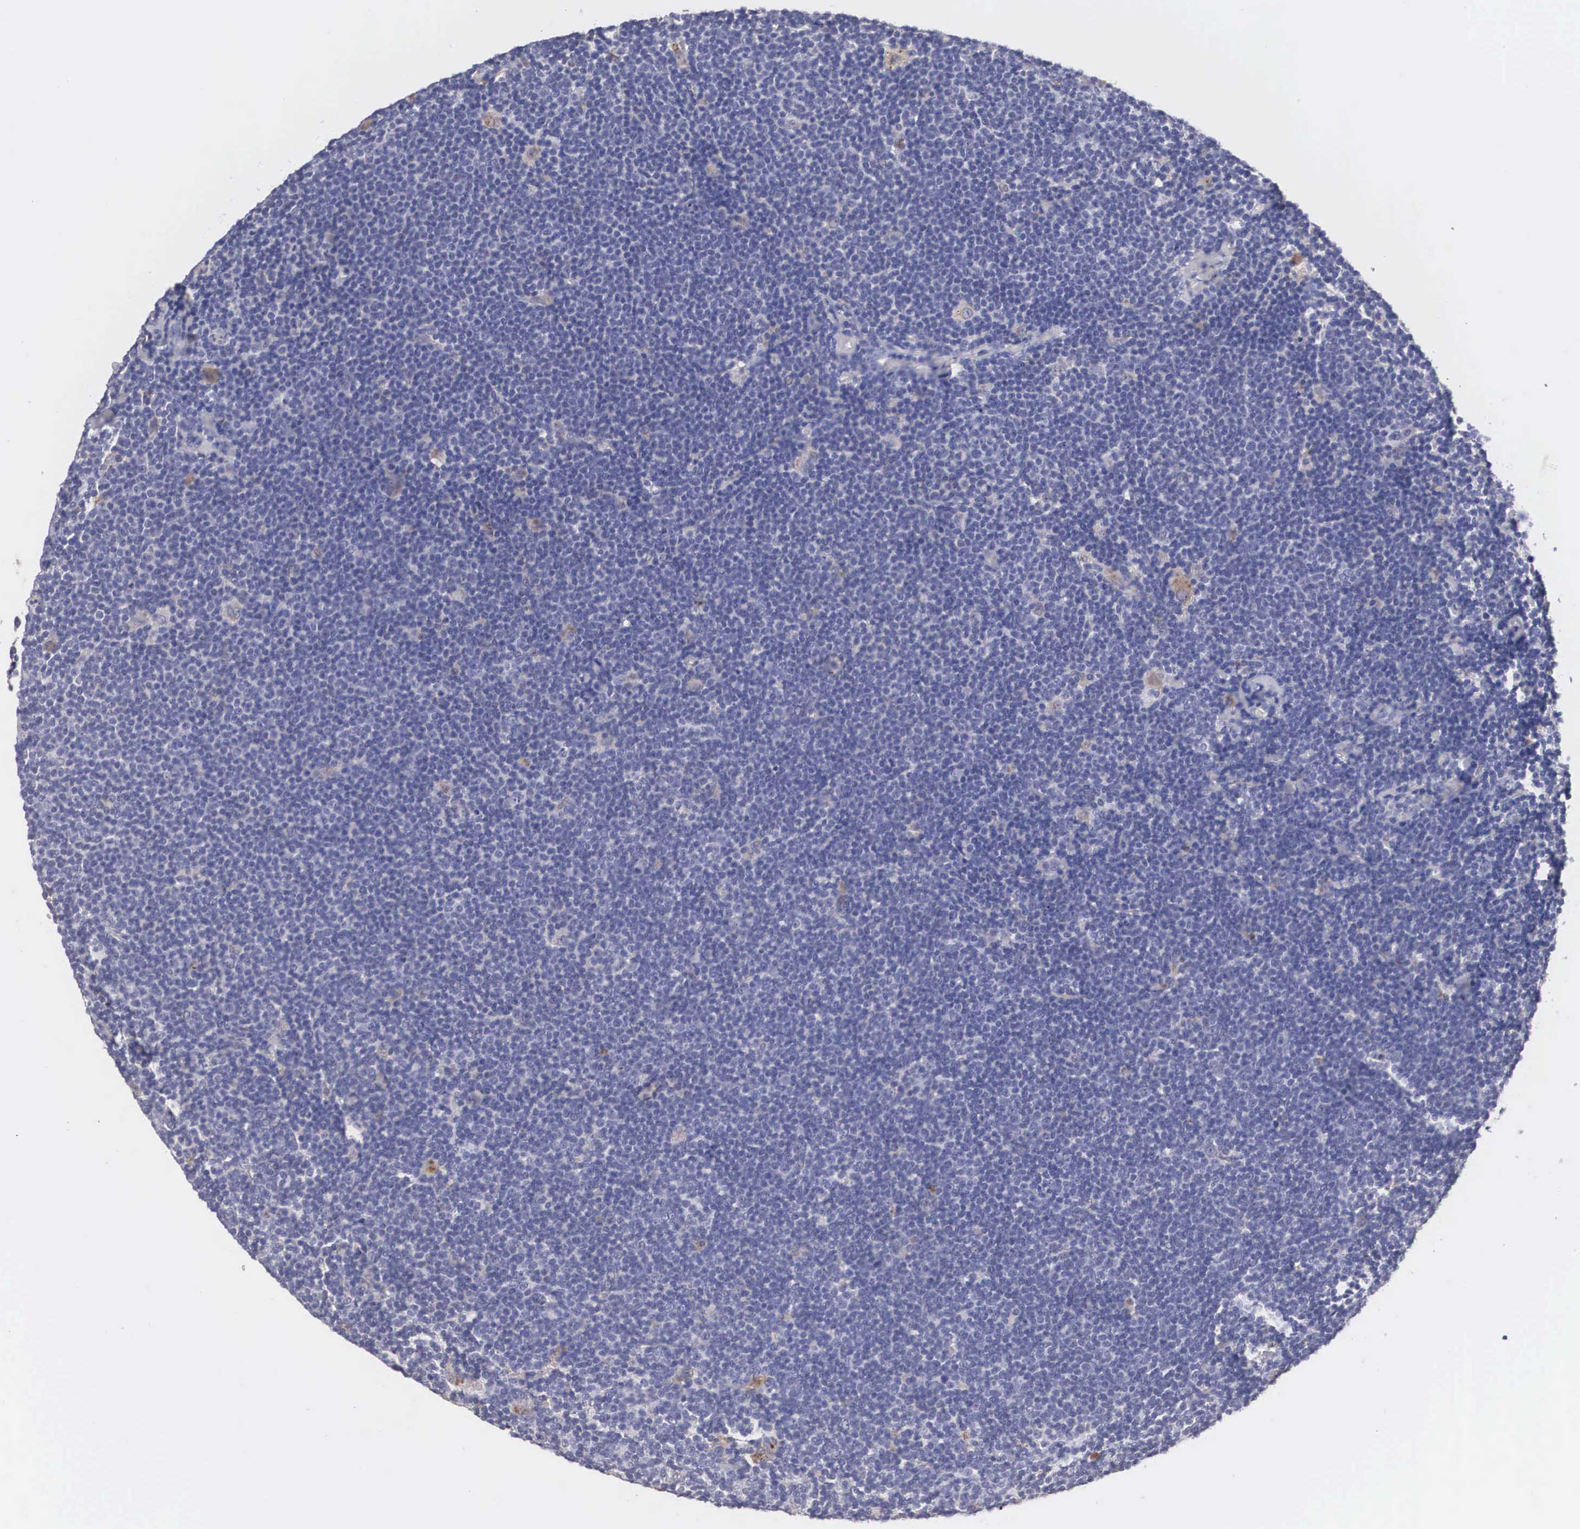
{"staining": {"intensity": "negative", "quantity": "none", "location": "none"}, "tissue": "lymphoma", "cell_type": "Tumor cells", "image_type": "cancer", "snomed": [{"axis": "morphology", "description": "Malignant lymphoma, non-Hodgkin's type, Low grade"}, {"axis": "topography", "description": "Lymph node"}], "caption": "There is no significant expression in tumor cells of low-grade malignant lymphoma, non-Hodgkin's type.", "gene": "ABHD4", "patient": {"sex": "male", "age": 65}}